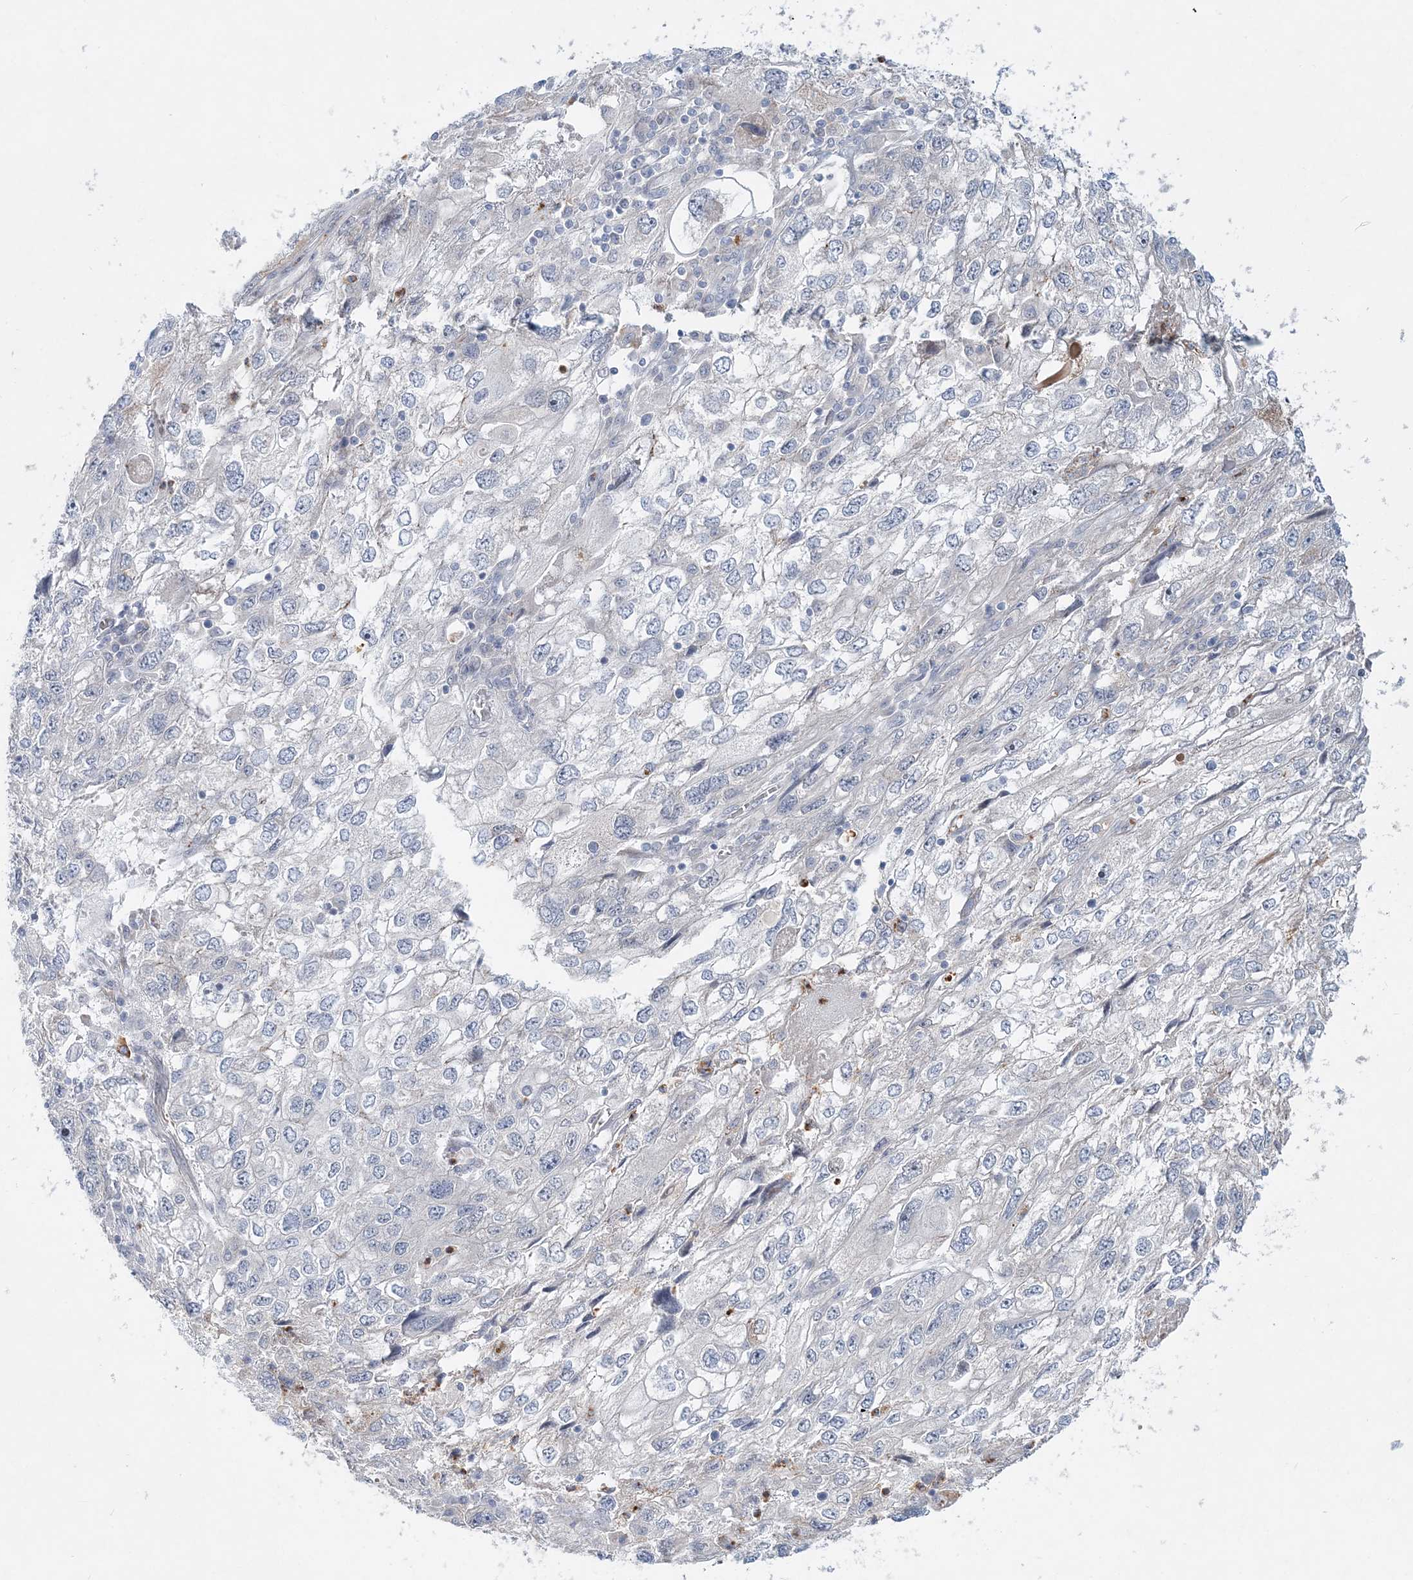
{"staining": {"intensity": "negative", "quantity": "none", "location": "none"}, "tissue": "endometrial cancer", "cell_type": "Tumor cells", "image_type": "cancer", "snomed": [{"axis": "morphology", "description": "Adenocarcinoma, NOS"}, {"axis": "topography", "description": "Endometrium"}], "caption": "Immunohistochemistry (IHC) micrograph of human endometrial cancer (adenocarcinoma) stained for a protein (brown), which exhibits no staining in tumor cells.", "gene": "DNAH5", "patient": {"sex": "female", "age": 49}}